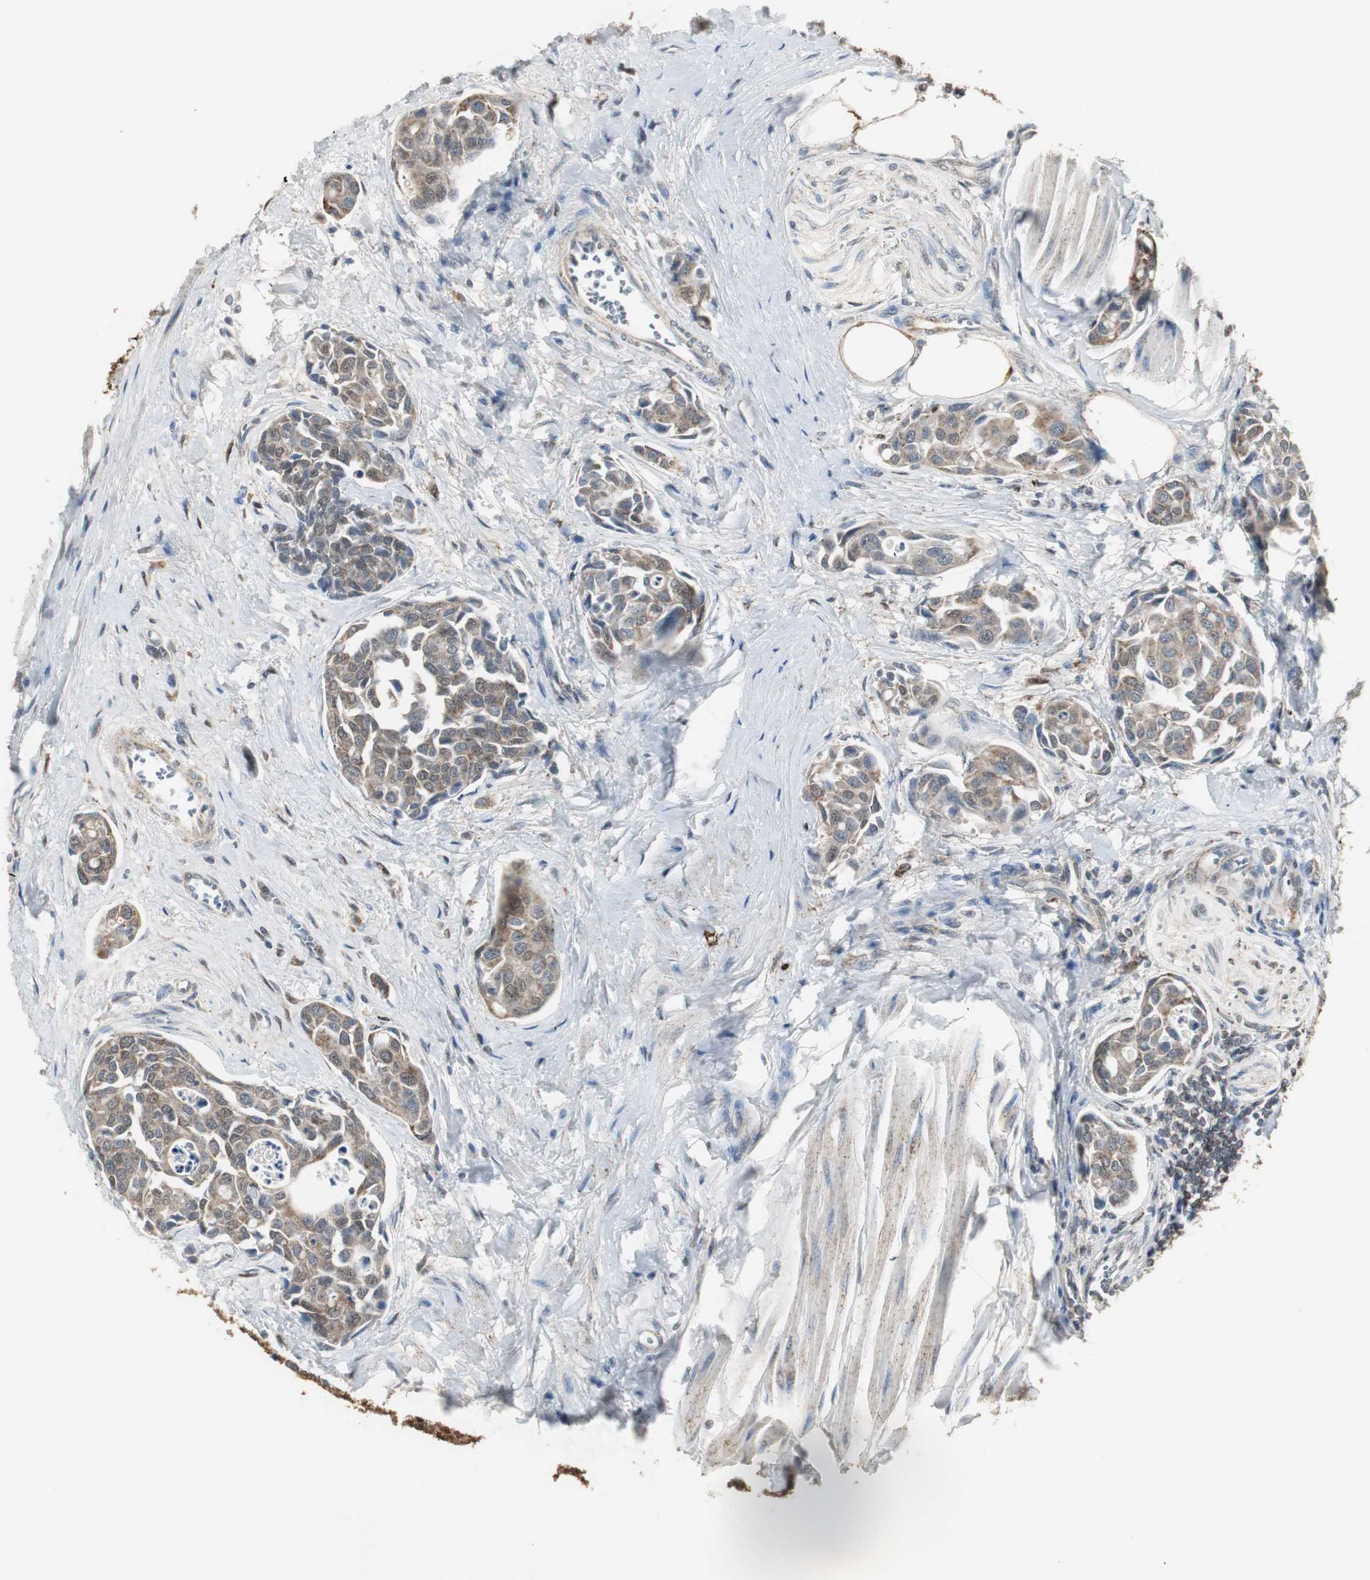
{"staining": {"intensity": "moderate", "quantity": ">75%", "location": "cytoplasmic/membranous,nuclear"}, "tissue": "urothelial cancer", "cell_type": "Tumor cells", "image_type": "cancer", "snomed": [{"axis": "morphology", "description": "Urothelial carcinoma, High grade"}, {"axis": "topography", "description": "Urinary bladder"}], "caption": "DAB (3,3'-diaminobenzidine) immunohistochemical staining of human urothelial cancer displays moderate cytoplasmic/membranous and nuclear protein staining in about >75% of tumor cells.", "gene": "PLIN3", "patient": {"sex": "male", "age": 78}}